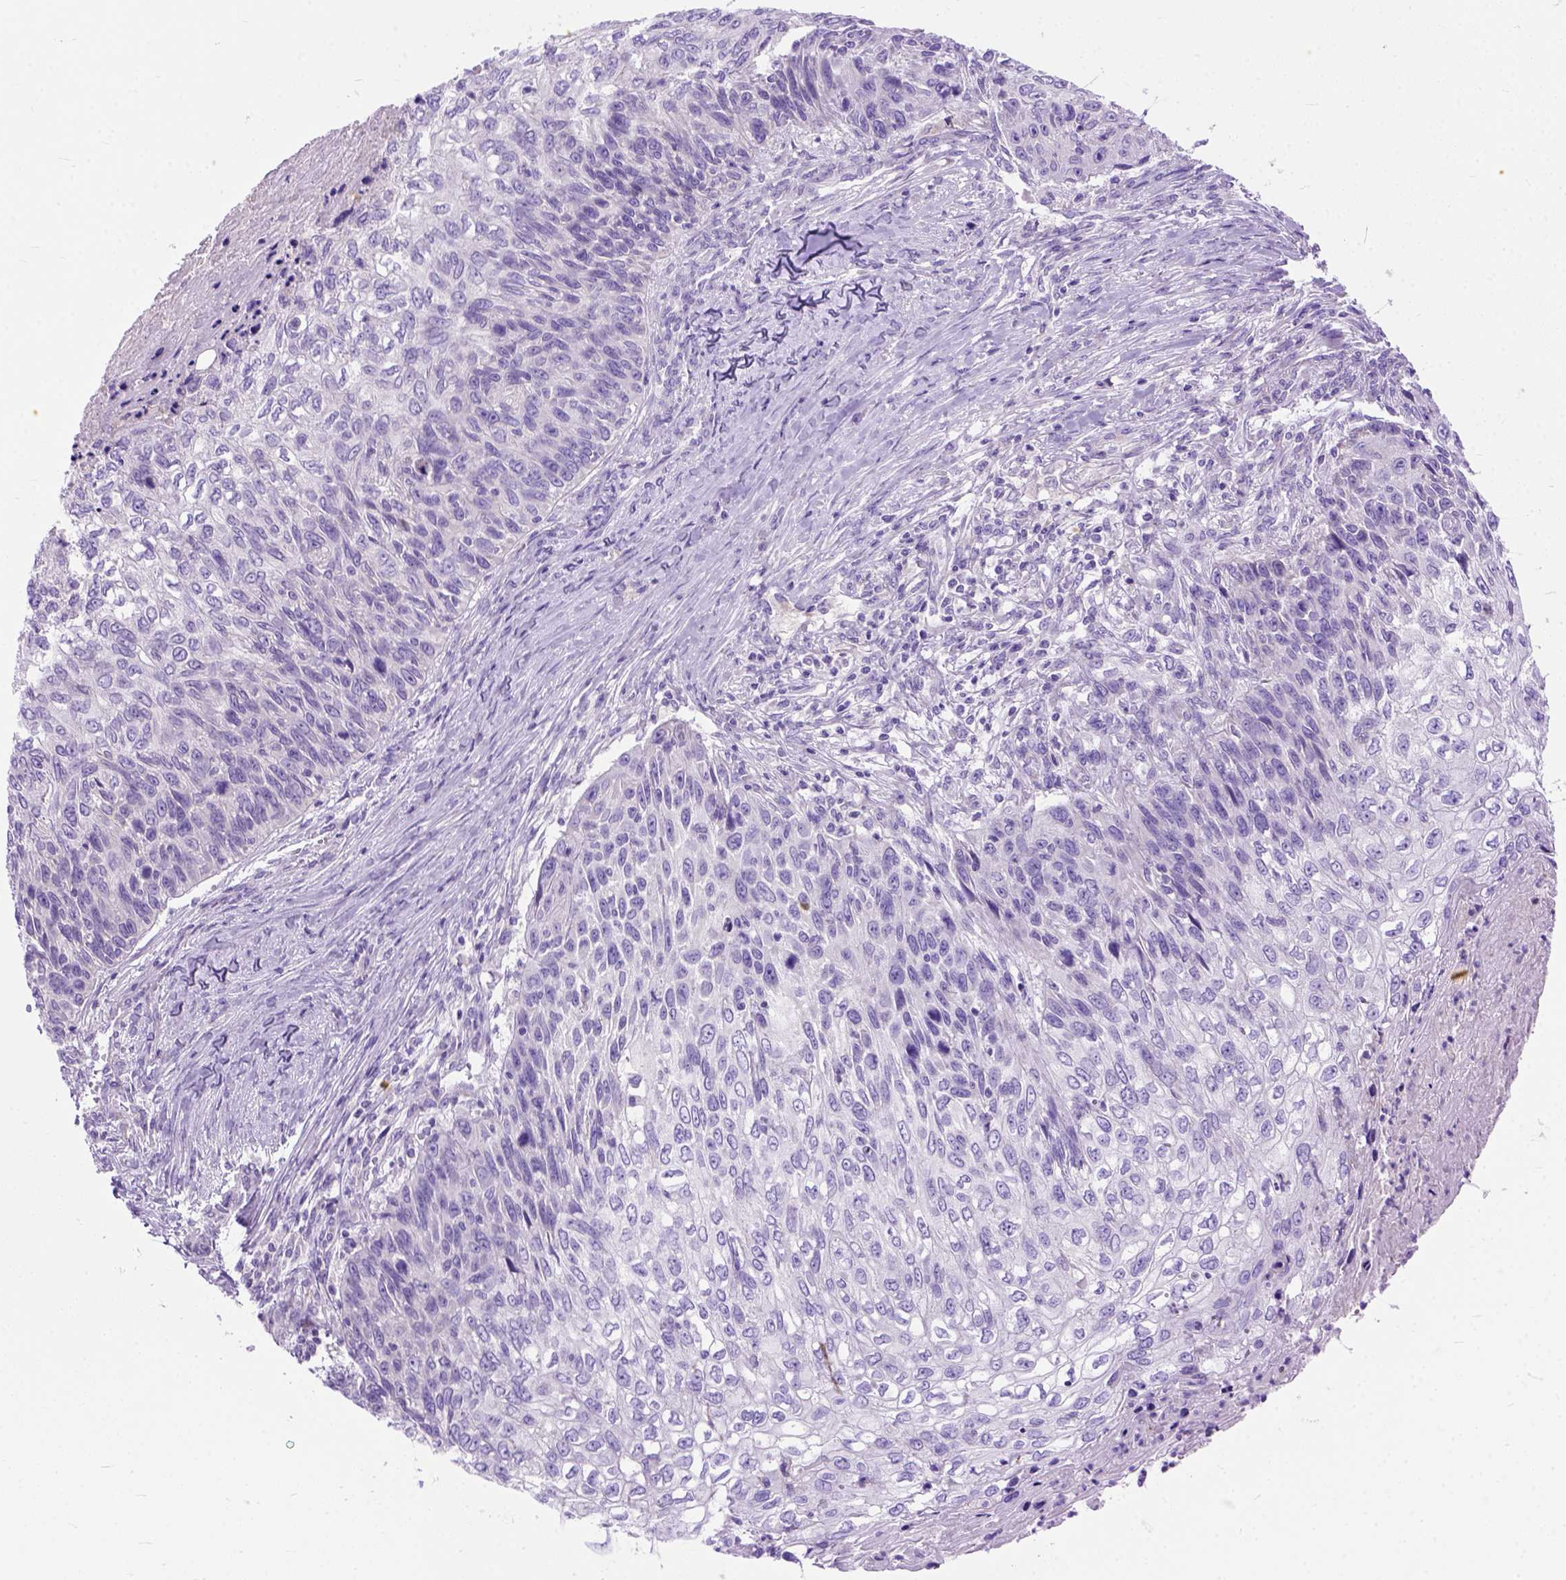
{"staining": {"intensity": "negative", "quantity": "none", "location": "none"}, "tissue": "skin cancer", "cell_type": "Tumor cells", "image_type": "cancer", "snomed": [{"axis": "morphology", "description": "Squamous cell carcinoma, NOS"}, {"axis": "topography", "description": "Skin"}], "caption": "This is an immunohistochemistry (IHC) image of human skin cancer. There is no staining in tumor cells.", "gene": "ODAD3", "patient": {"sex": "male", "age": 92}}